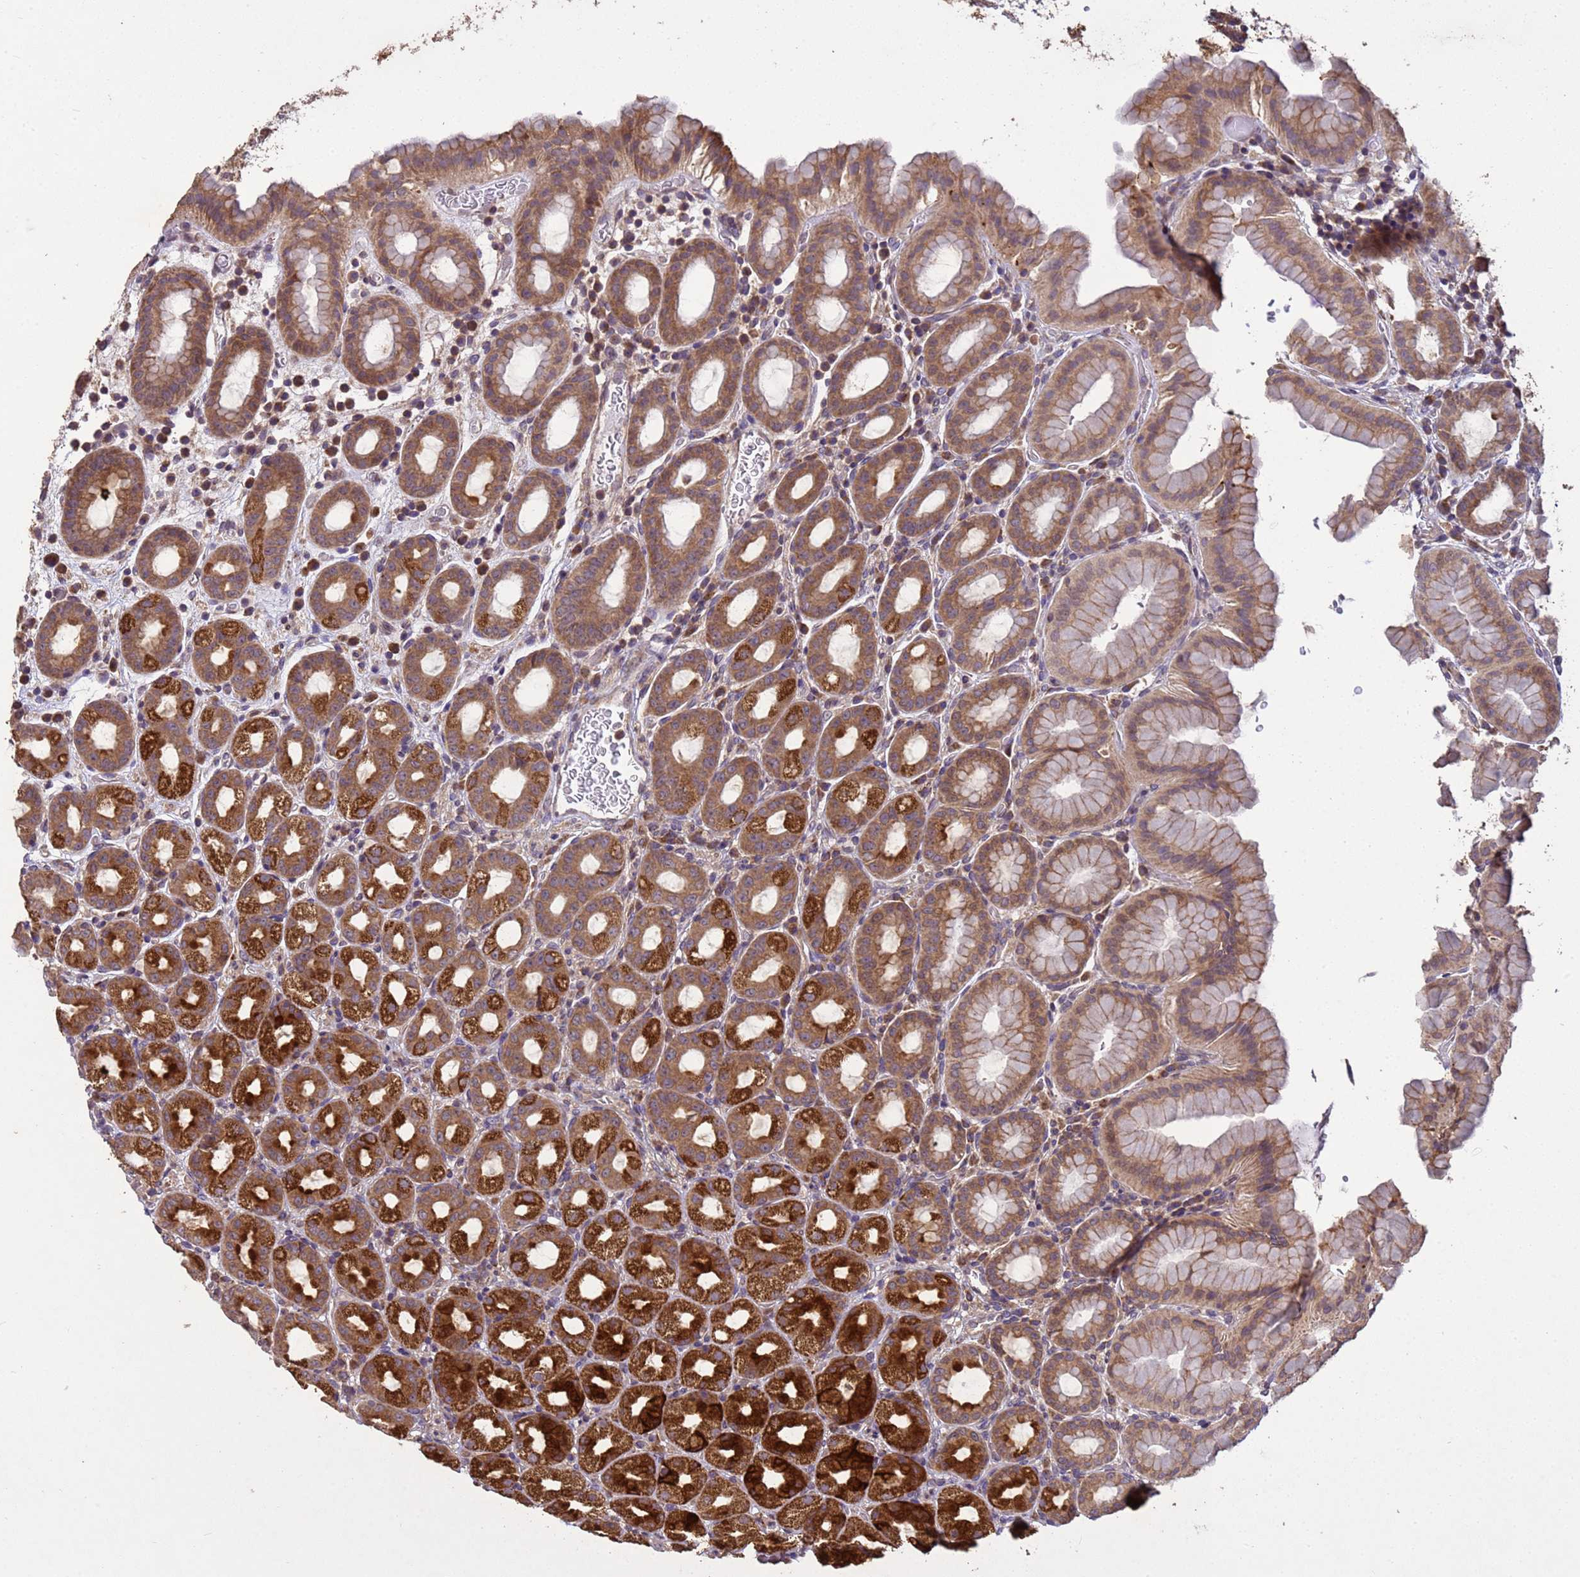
{"staining": {"intensity": "strong", "quantity": ">75%", "location": "cytoplasmic/membranous"}, "tissue": "stomach", "cell_type": "Glandular cells", "image_type": "normal", "snomed": [{"axis": "morphology", "description": "Normal tissue, NOS"}, {"axis": "topography", "description": "Stomach, upper"}, {"axis": "topography", "description": "Stomach, lower"}, {"axis": "topography", "description": "Small intestine"}], "caption": "The image exhibits staining of benign stomach, revealing strong cytoplasmic/membranous protein expression (brown color) within glandular cells. Nuclei are stained in blue.", "gene": "P2RX7", "patient": {"sex": "male", "age": 68}}